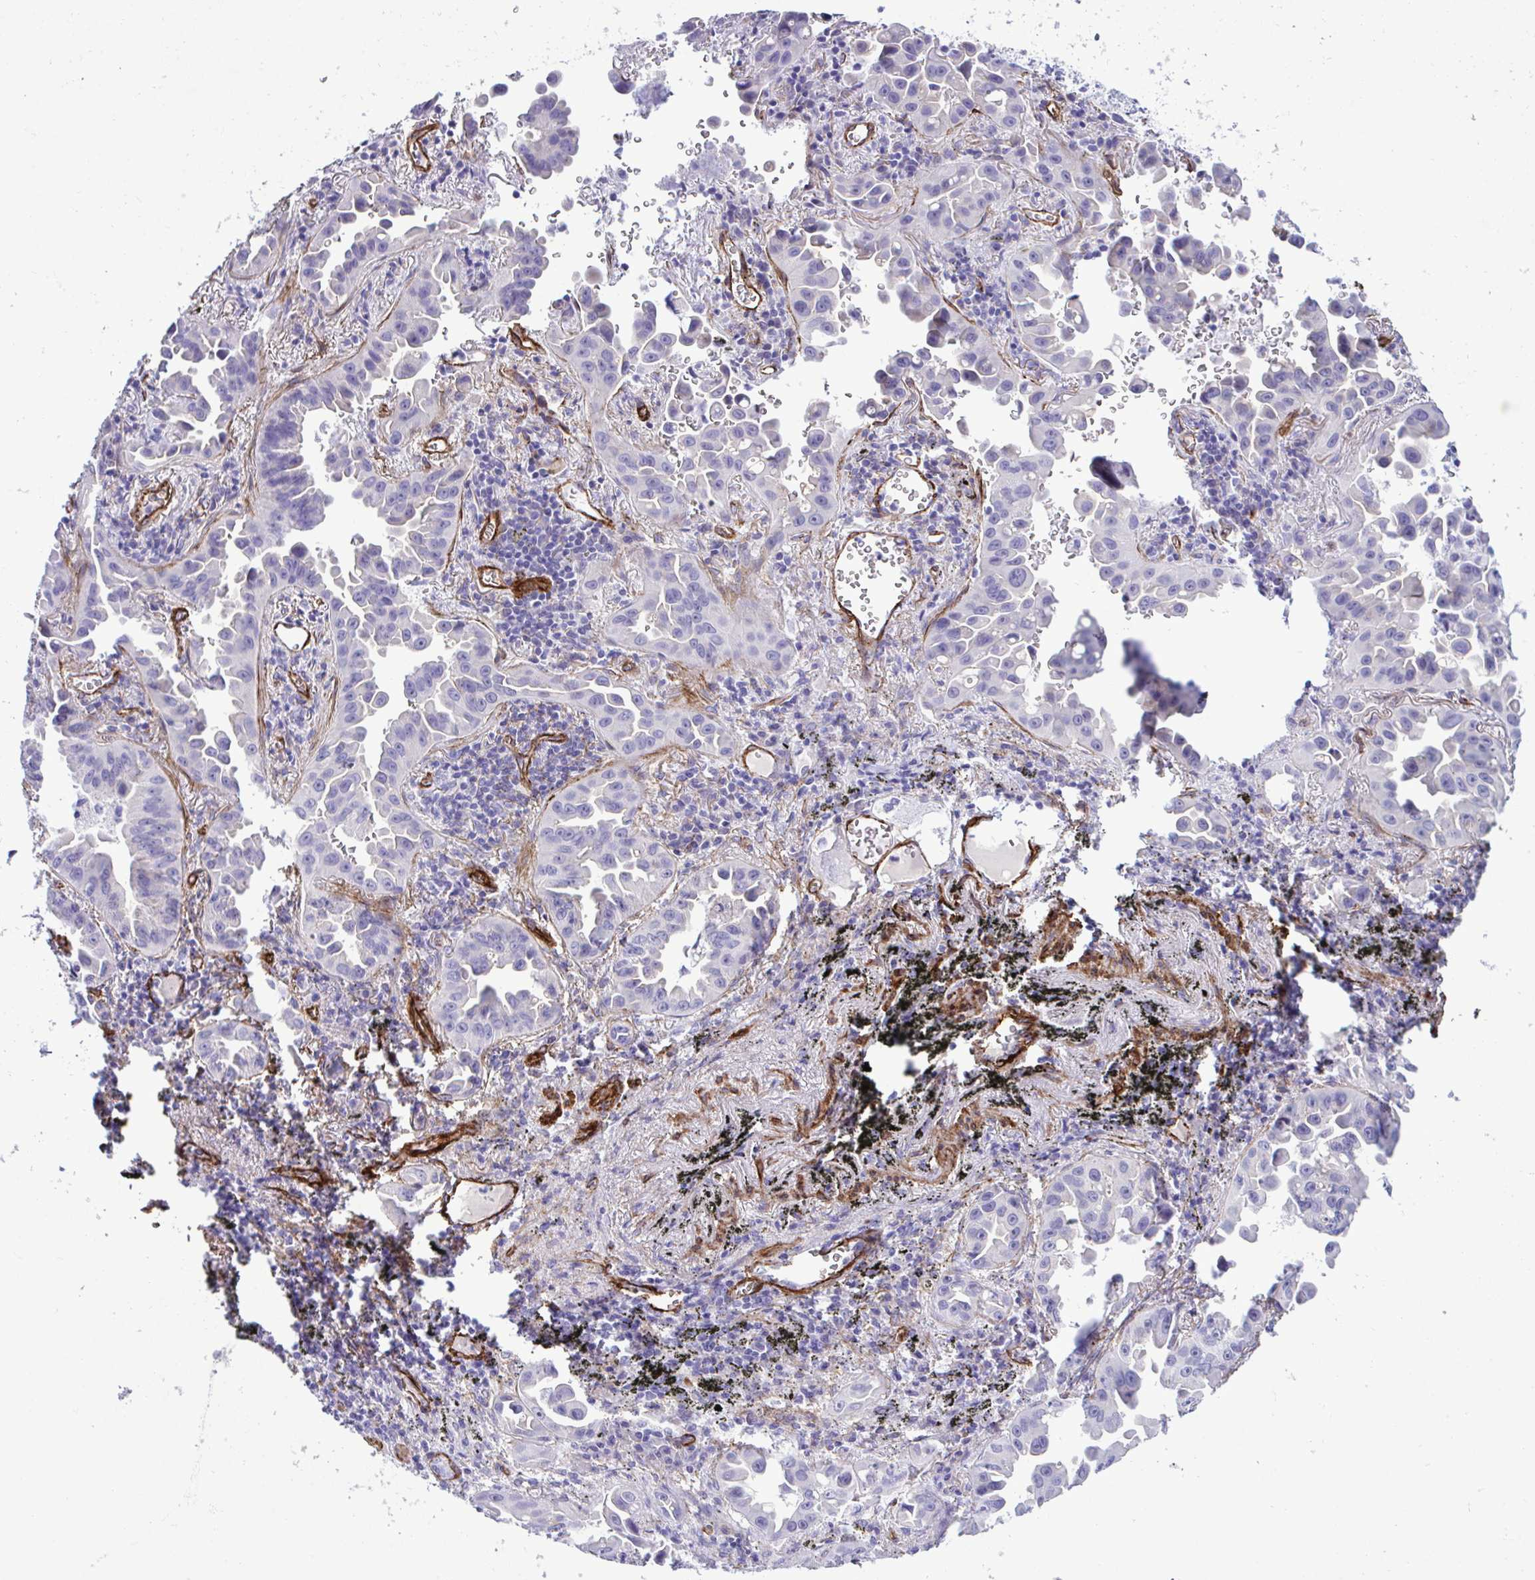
{"staining": {"intensity": "negative", "quantity": "none", "location": "none"}, "tissue": "lung cancer", "cell_type": "Tumor cells", "image_type": "cancer", "snomed": [{"axis": "morphology", "description": "Adenocarcinoma, NOS"}, {"axis": "topography", "description": "Lung"}], "caption": "Tumor cells are negative for brown protein staining in lung cancer. Brightfield microscopy of IHC stained with DAB (brown) and hematoxylin (blue), captured at high magnification.", "gene": "SYNPO2L", "patient": {"sex": "male", "age": 68}}